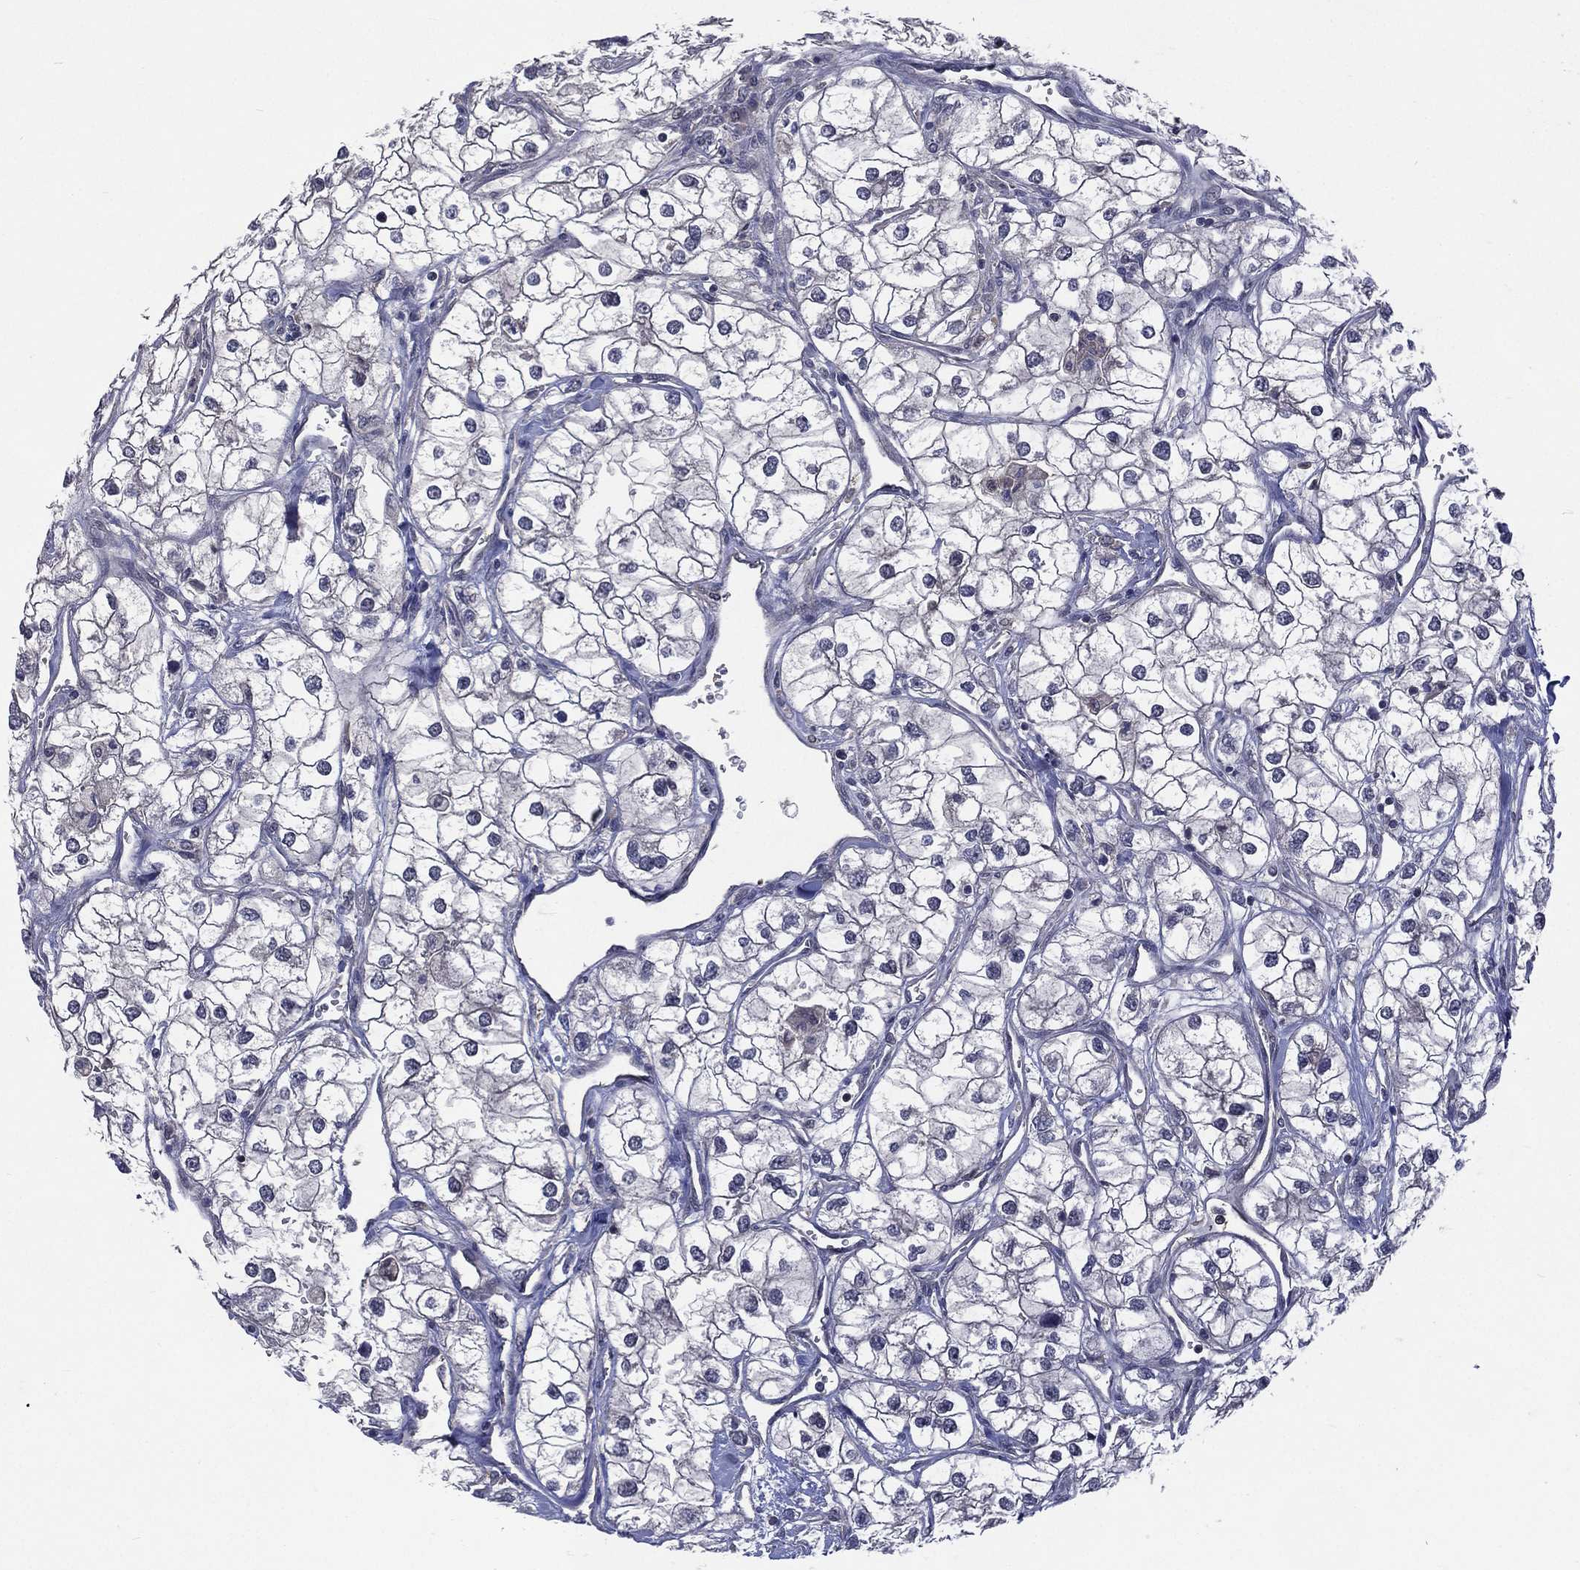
{"staining": {"intensity": "negative", "quantity": "none", "location": "none"}, "tissue": "renal cancer", "cell_type": "Tumor cells", "image_type": "cancer", "snomed": [{"axis": "morphology", "description": "Adenocarcinoma, NOS"}, {"axis": "topography", "description": "Kidney"}], "caption": "This is a micrograph of immunohistochemistry staining of renal adenocarcinoma, which shows no expression in tumor cells.", "gene": "MTAP", "patient": {"sex": "male", "age": 59}}